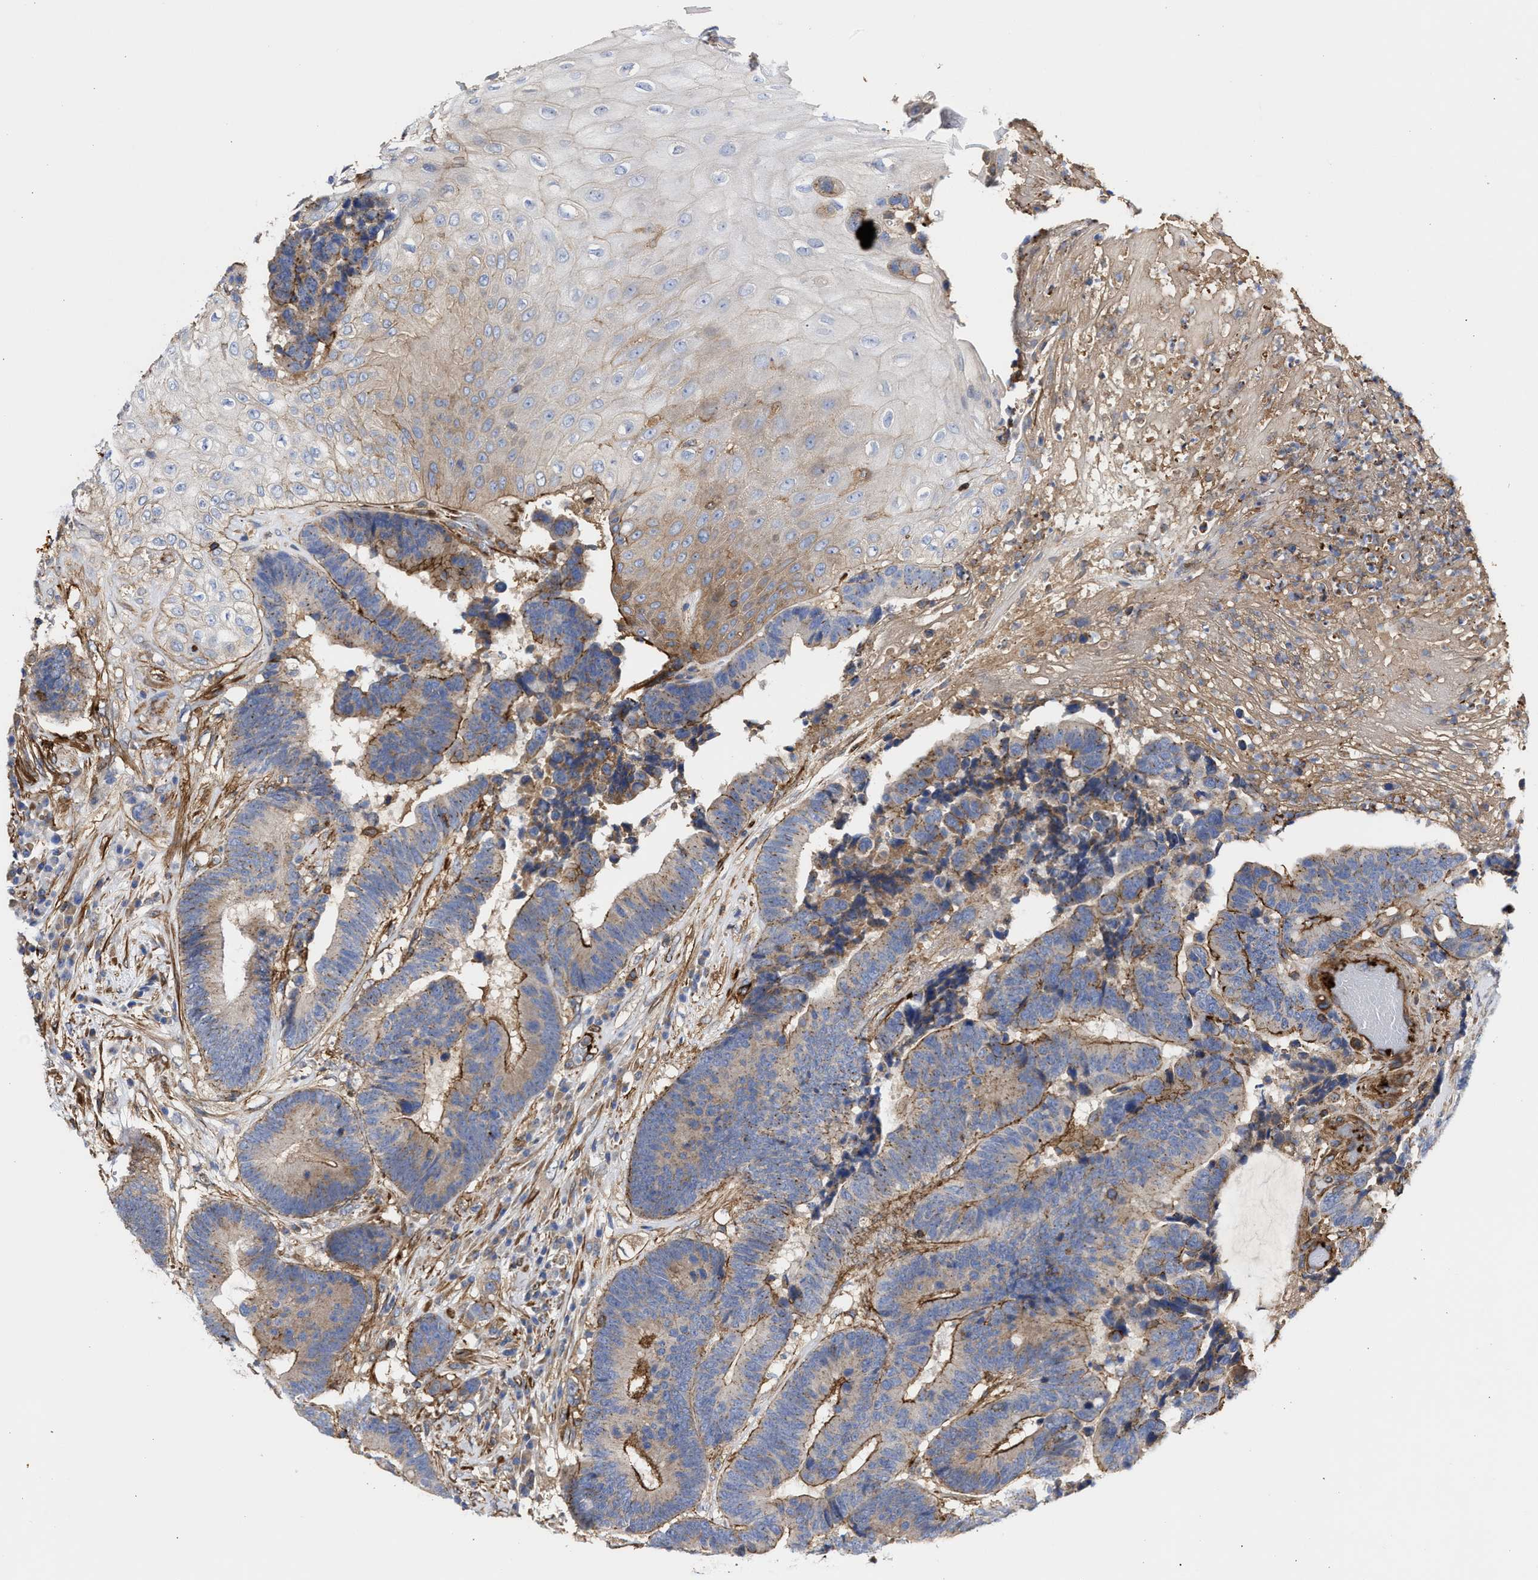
{"staining": {"intensity": "weak", "quantity": "<25%", "location": "cytoplasmic/membranous"}, "tissue": "colorectal cancer", "cell_type": "Tumor cells", "image_type": "cancer", "snomed": [{"axis": "morphology", "description": "Adenocarcinoma, NOS"}, {"axis": "topography", "description": "Rectum"}, {"axis": "topography", "description": "Anal"}], "caption": "Histopathology image shows no protein staining in tumor cells of colorectal cancer tissue.", "gene": "HS3ST5", "patient": {"sex": "female", "age": 89}}